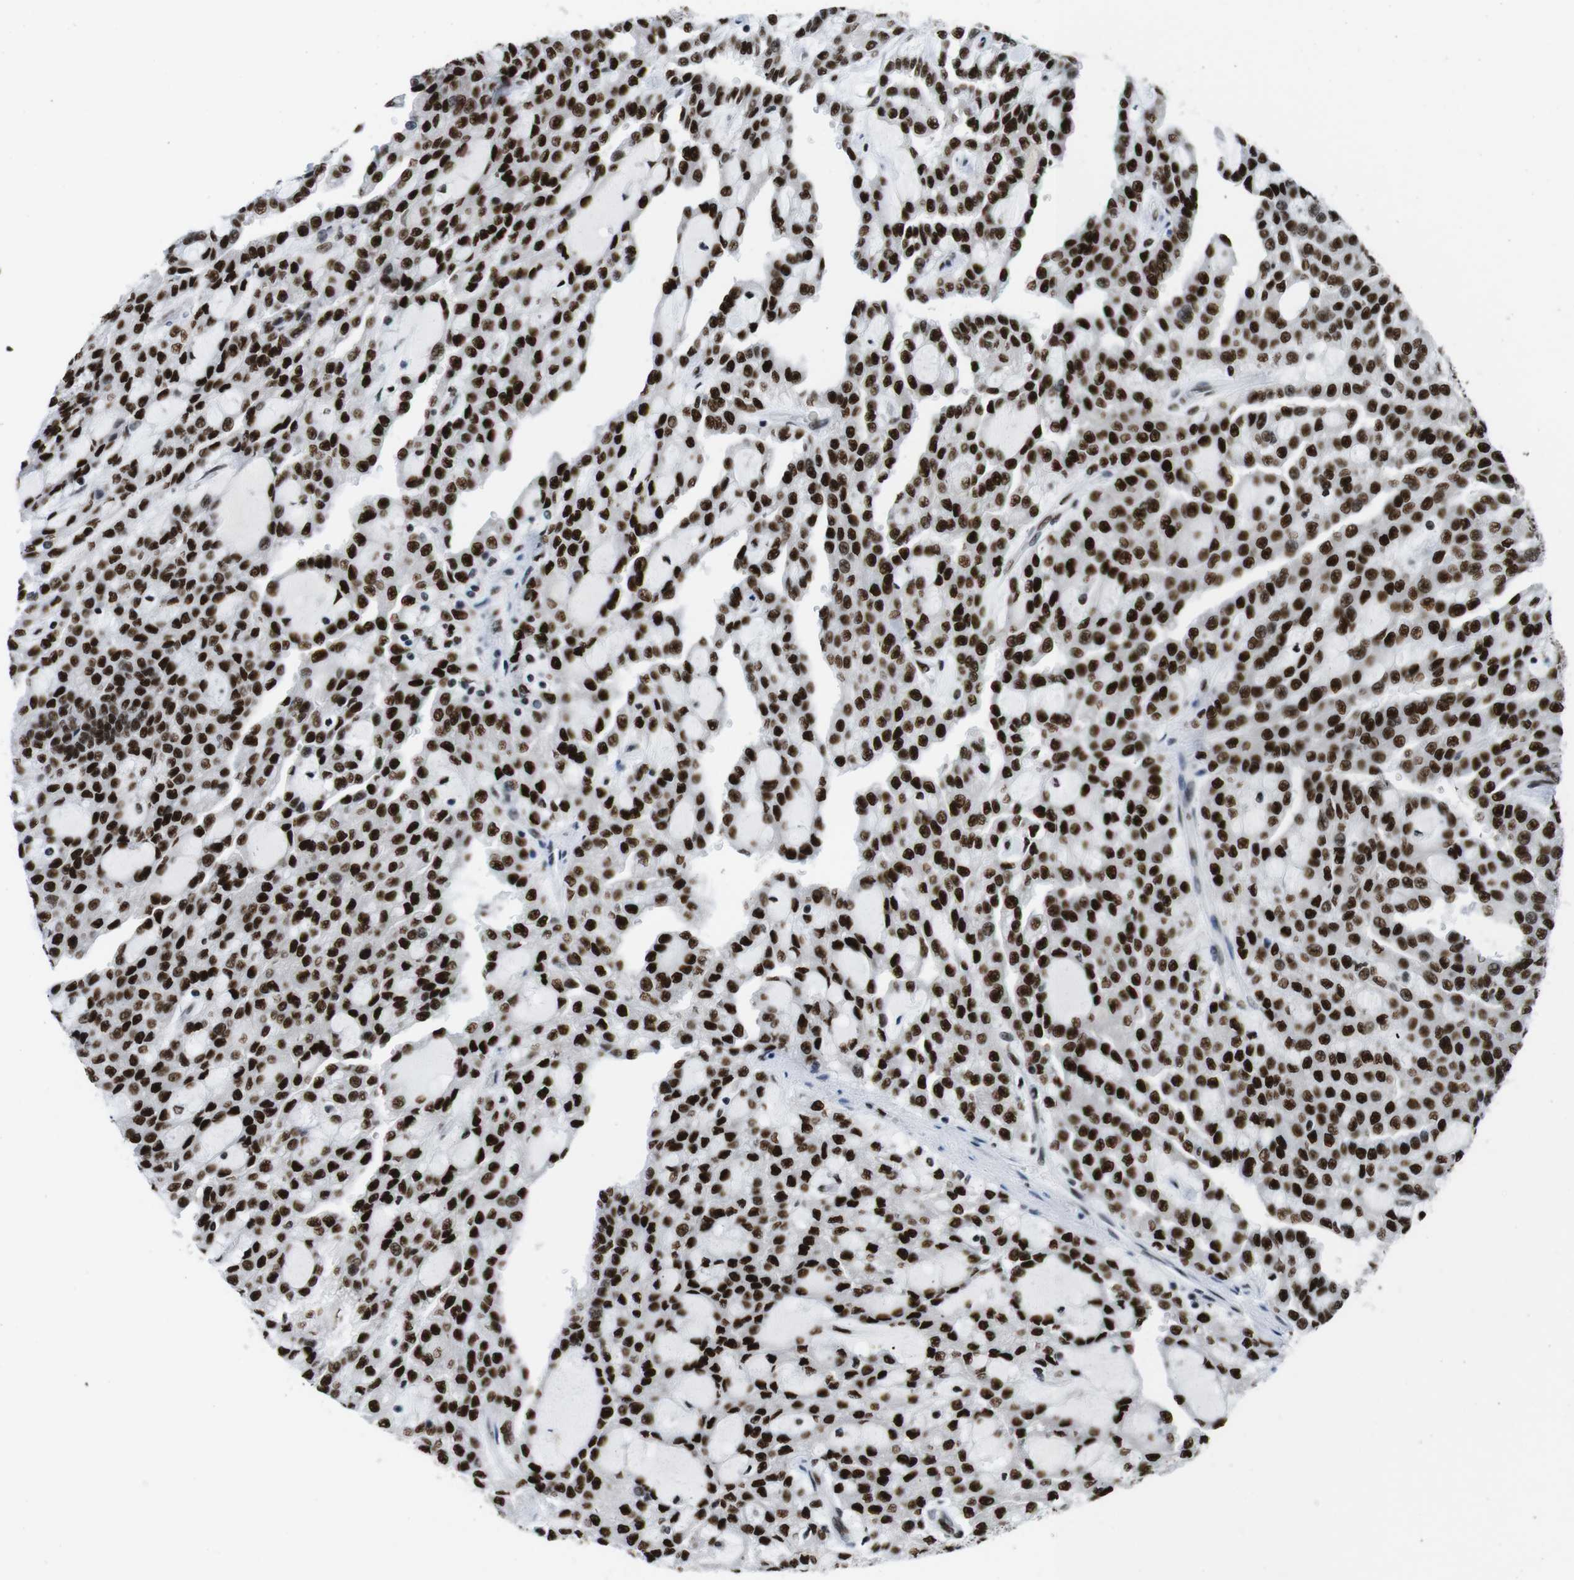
{"staining": {"intensity": "strong", "quantity": ">75%", "location": "nuclear"}, "tissue": "renal cancer", "cell_type": "Tumor cells", "image_type": "cancer", "snomed": [{"axis": "morphology", "description": "Adenocarcinoma, NOS"}, {"axis": "topography", "description": "Kidney"}], "caption": "Renal adenocarcinoma stained with a brown dye reveals strong nuclear positive staining in about >75% of tumor cells.", "gene": "PSME3", "patient": {"sex": "male", "age": 63}}